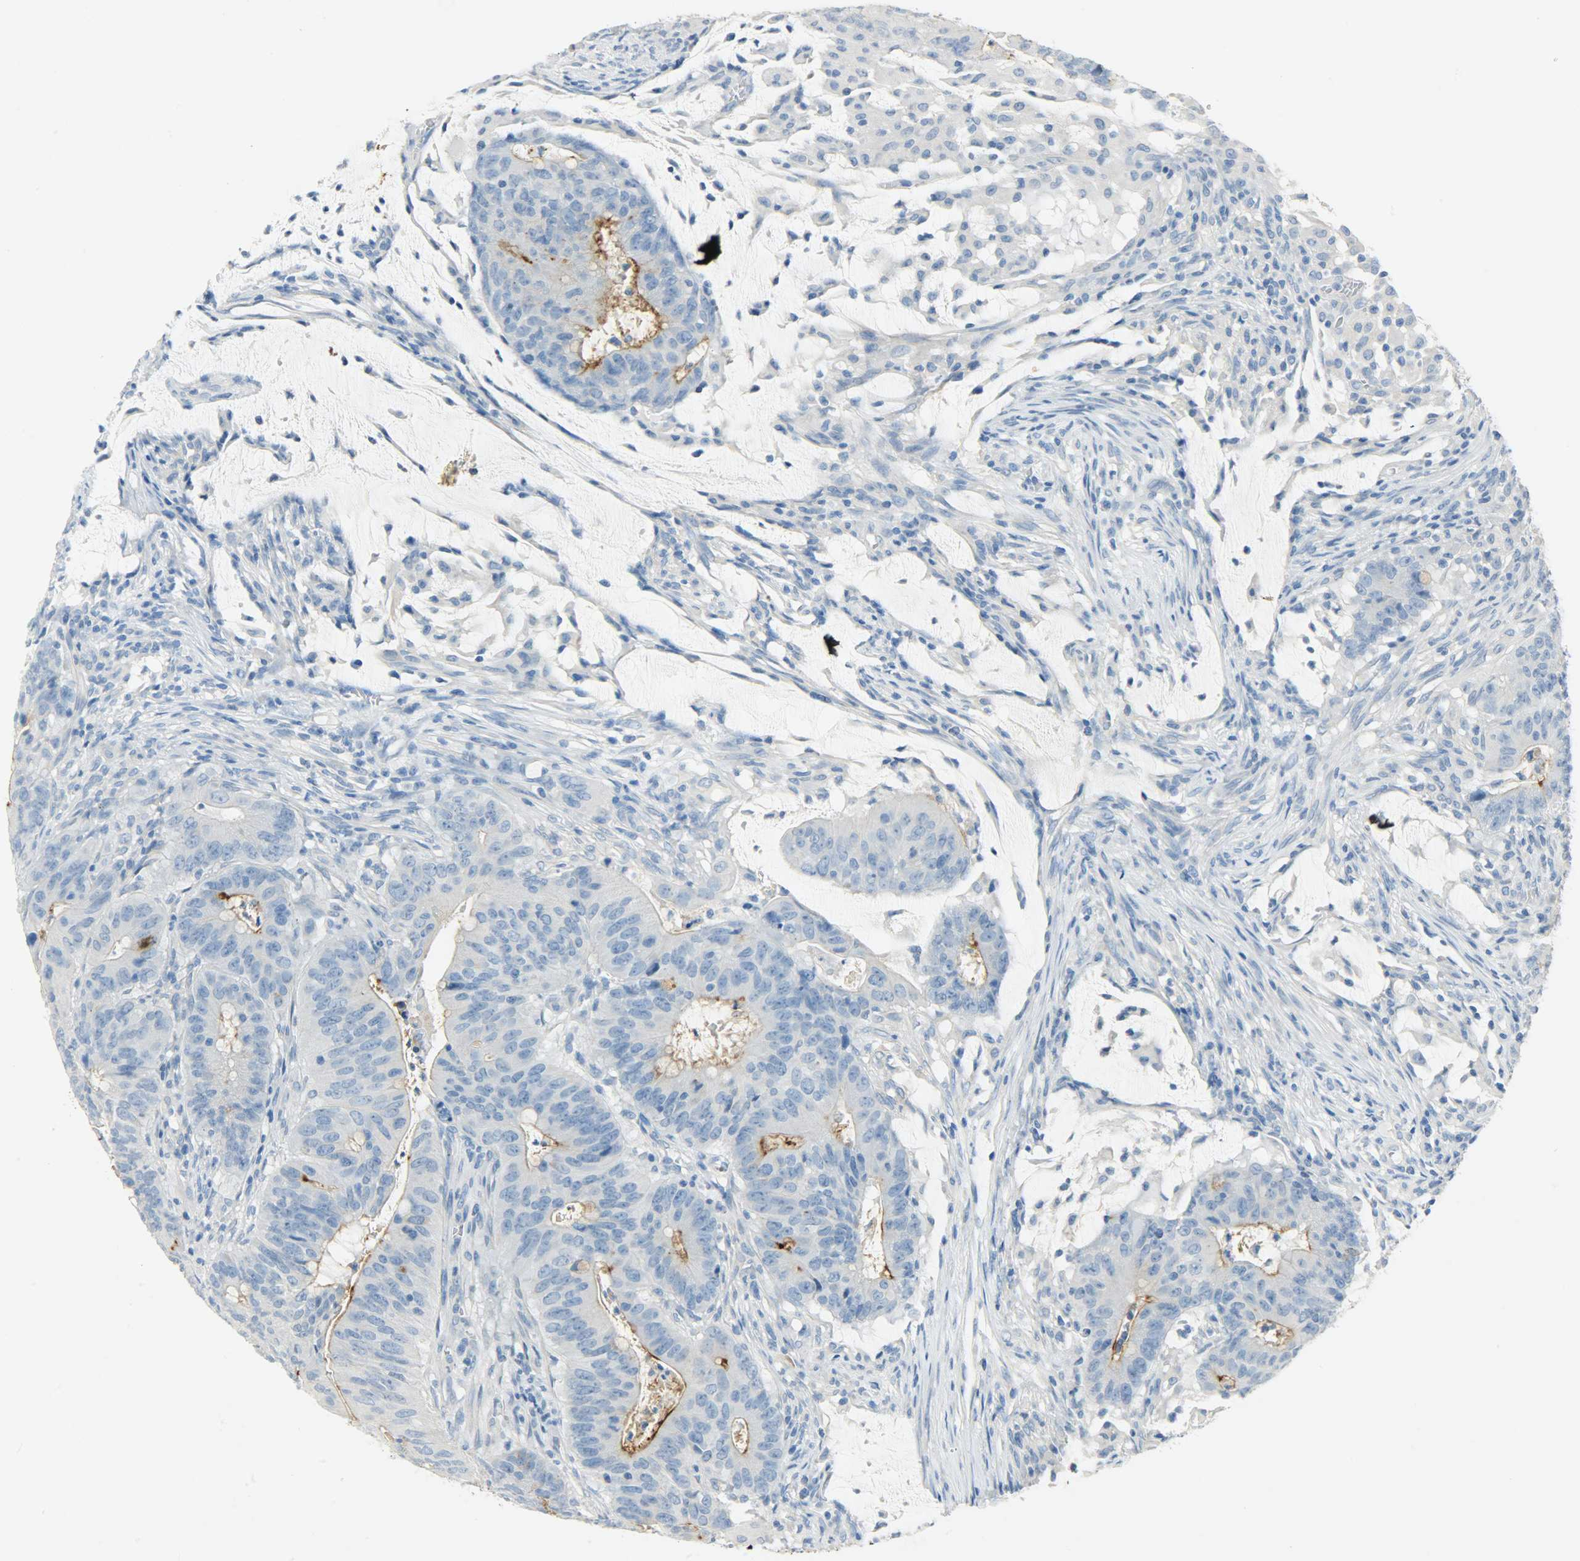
{"staining": {"intensity": "strong", "quantity": "<25%", "location": "cytoplasmic/membranous"}, "tissue": "colorectal cancer", "cell_type": "Tumor cells", "image_type": "cancer", "snomed": [{"axis": "morphology", "description": "Adenocarcinoma, NOS"}, {"axis": "topography", "description": "Colon"}], "caption": "Protein staining of colorectal adenocarcinoma tissue reveals strong cytoplasmic/membranous positivity in about <25% of tumor cells.", "gene": "PROM1", "patient": {"sex": "male", "age": 45}}